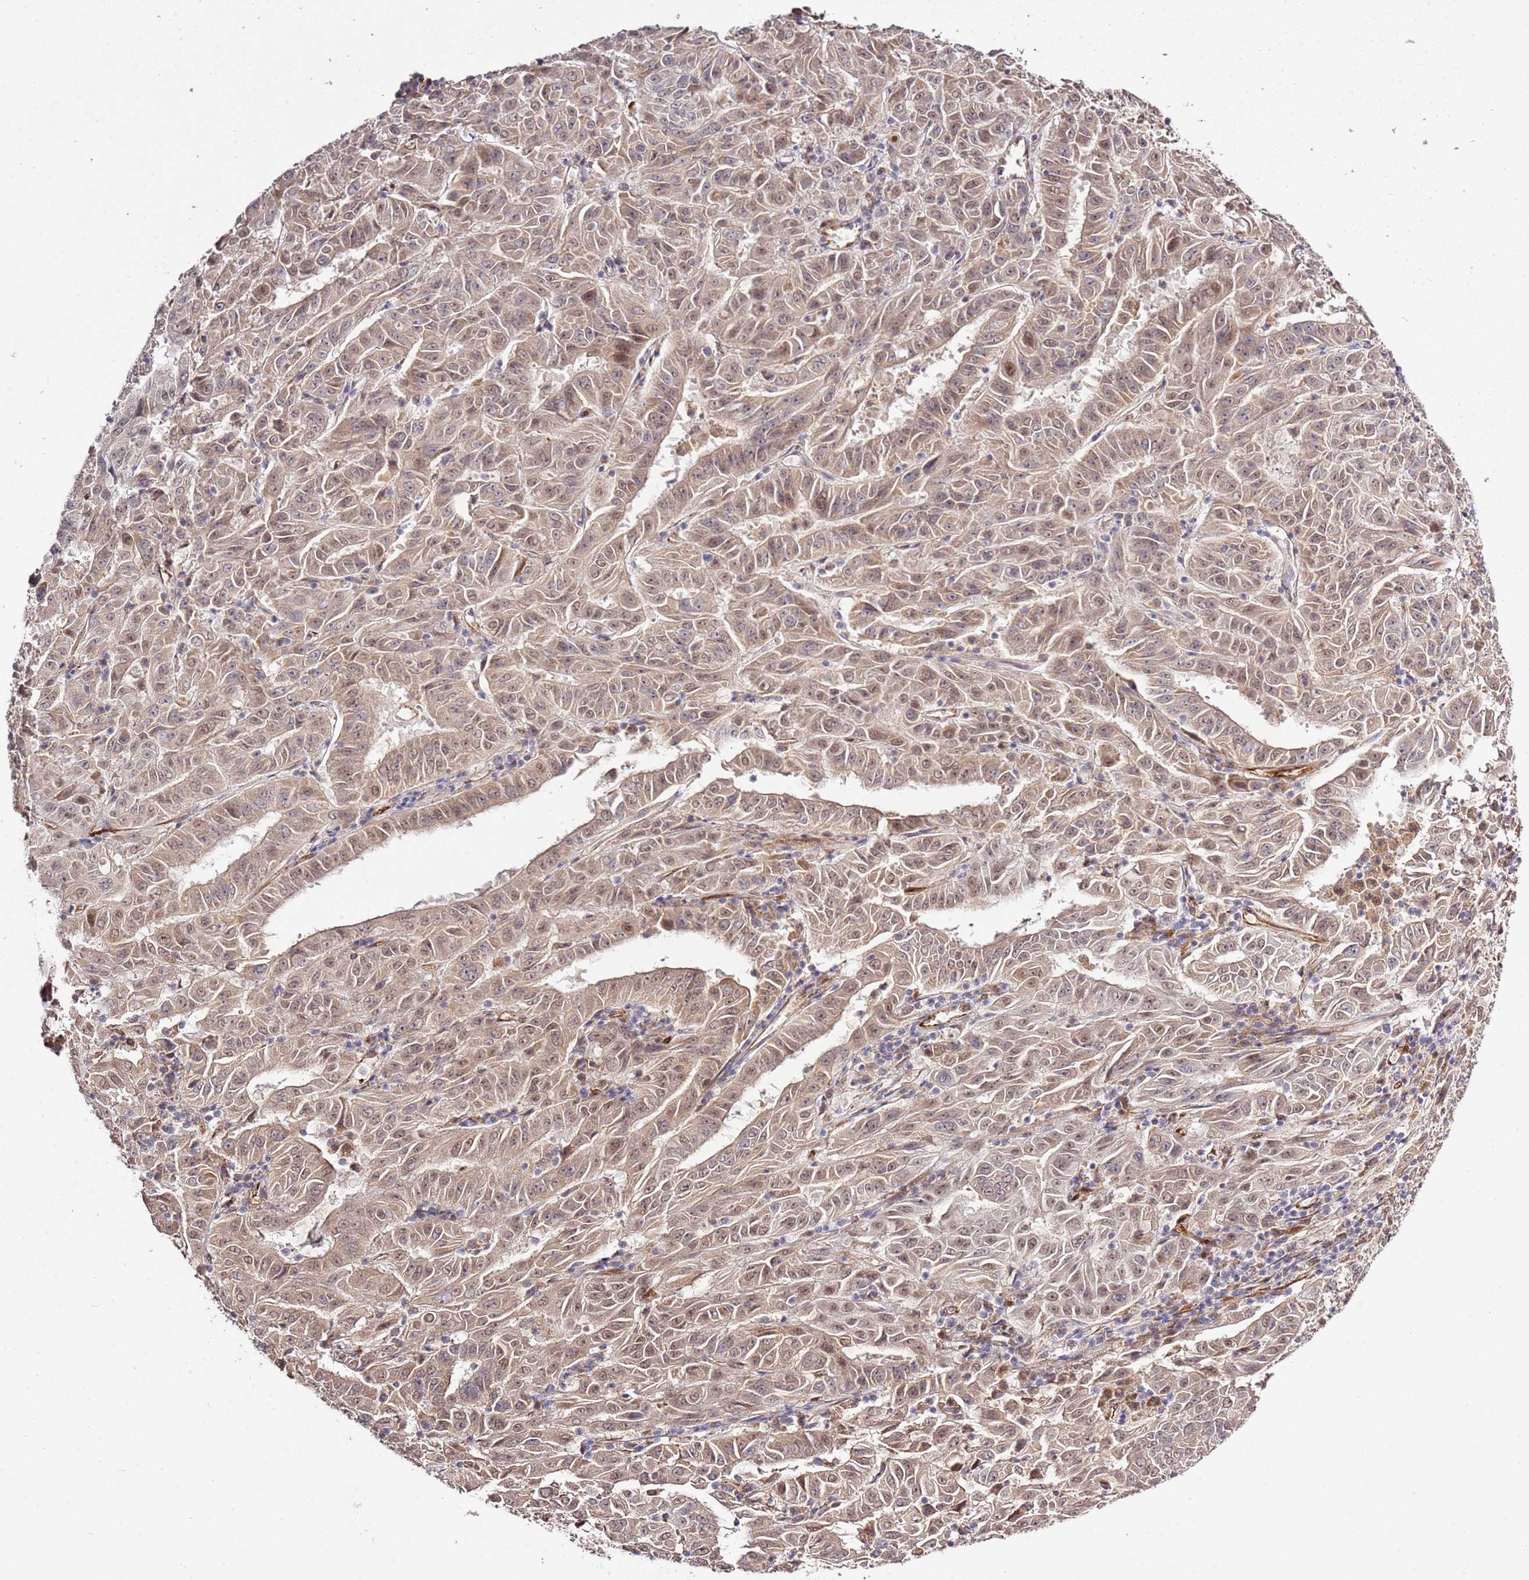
{"staining": {"intensity": "weak", "quantity": ">75%", "location": "cytoplasmic/membranous,nuclear"}, "tissue": "pancreatic cancer", "cell_type": "Tumor cells", "image_type": "cancer", "snomed": [{"axis": "morphology", "description": "Adenocarcinoma, NOS"}, {"axis": "topography", "description": "Pancreas"}], "caption": "IHC of pancreatic cancer reveals low levels of weak cytoplasmic/membranous and nuclear expression in about >75% of tumor cells.", "gene": "IVD", "patient": {"sex": "male", "age": 63}}